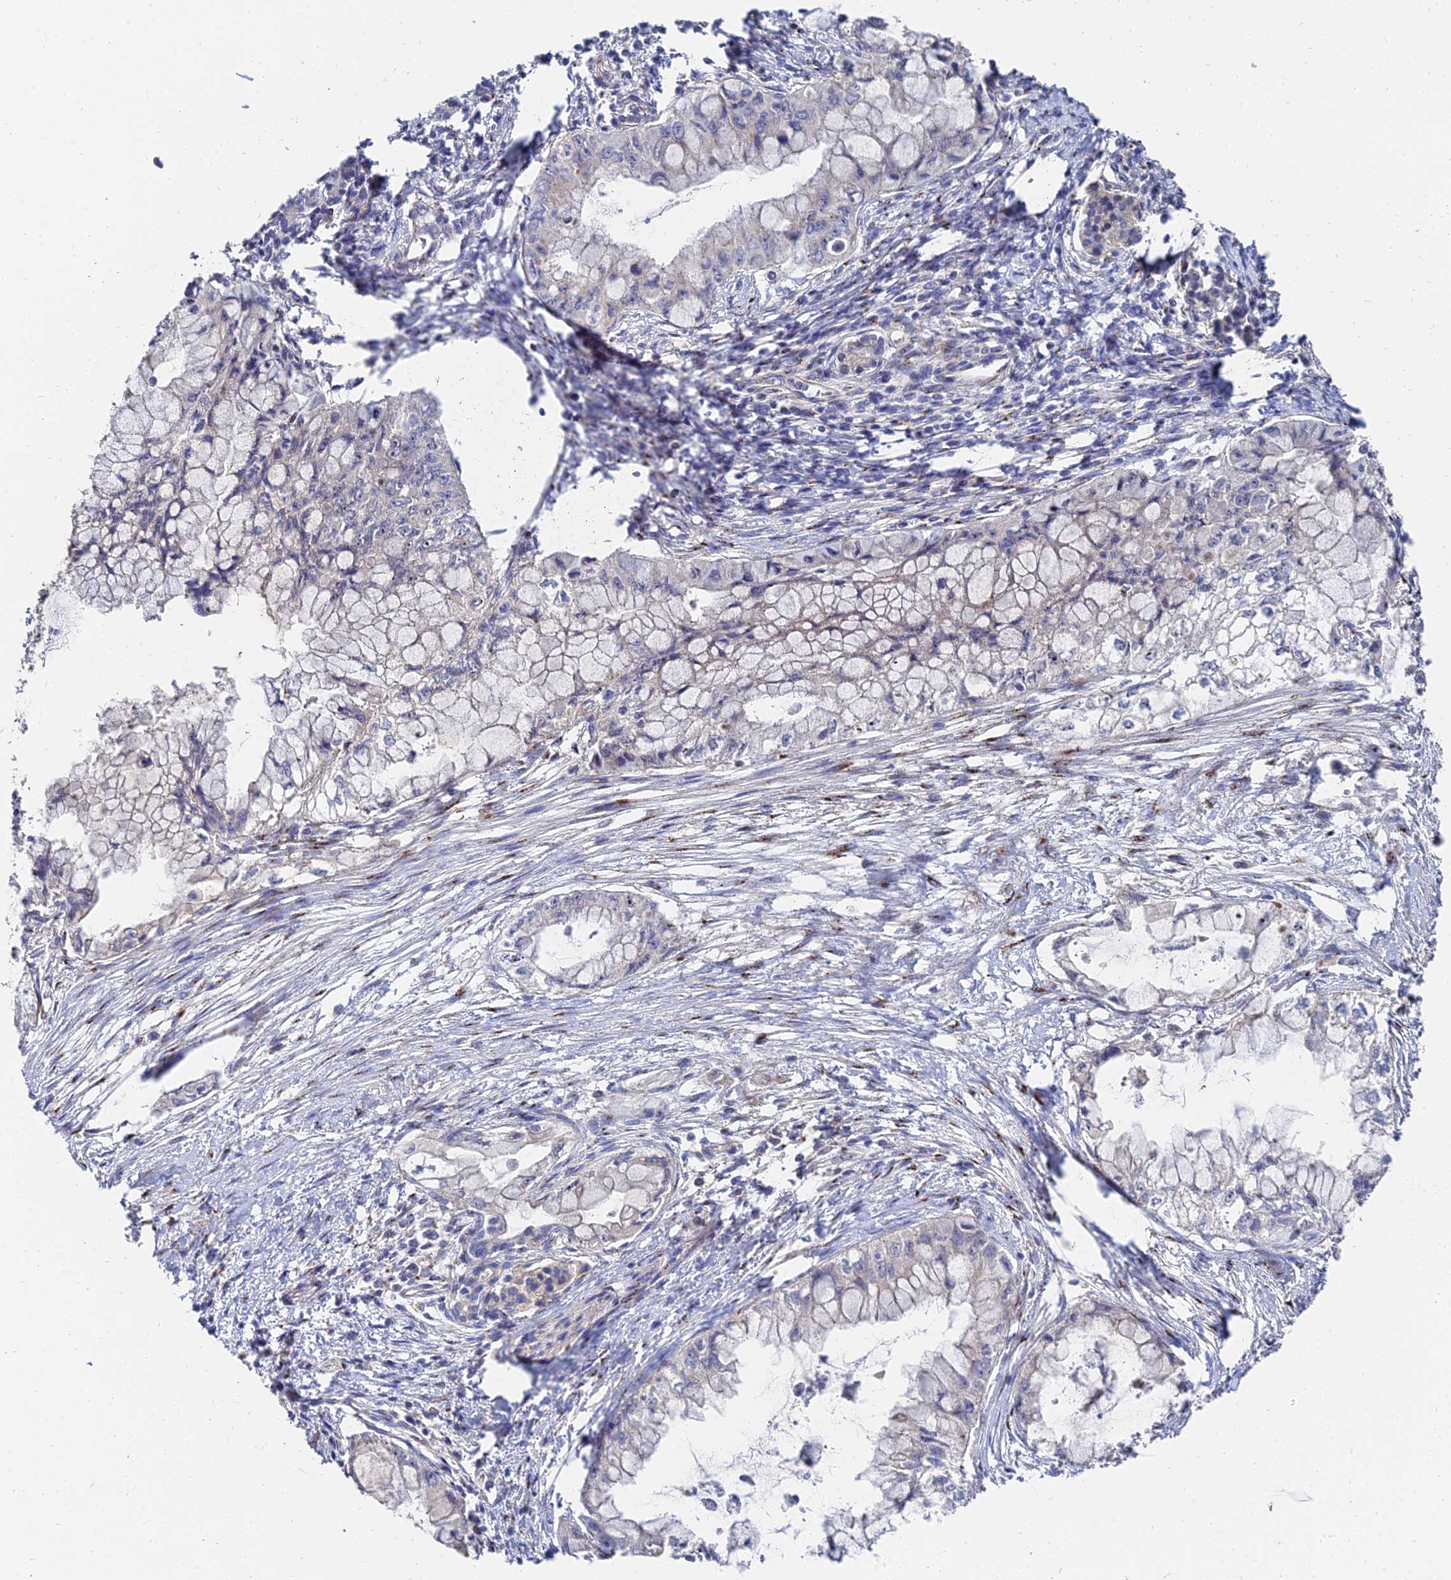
{"staining": {"intensity": "negative", "quantity": "none", "location": "none"}, "tissue": "pancreatic cancer", "cell_type": "Tumor cells", "image_type": "cancer", "snomed": [{"axis": "morphology", "description": "Adenocarcinoma, NOS"}, {"axis": "topography", "description": "Pancreas"}], "caption": "There is no significant expression in tumor cells of pancreatic cancer (adenocarcinoma).", "gene": "BORCS8", "patient": {"sex": "male", "age": 48}}